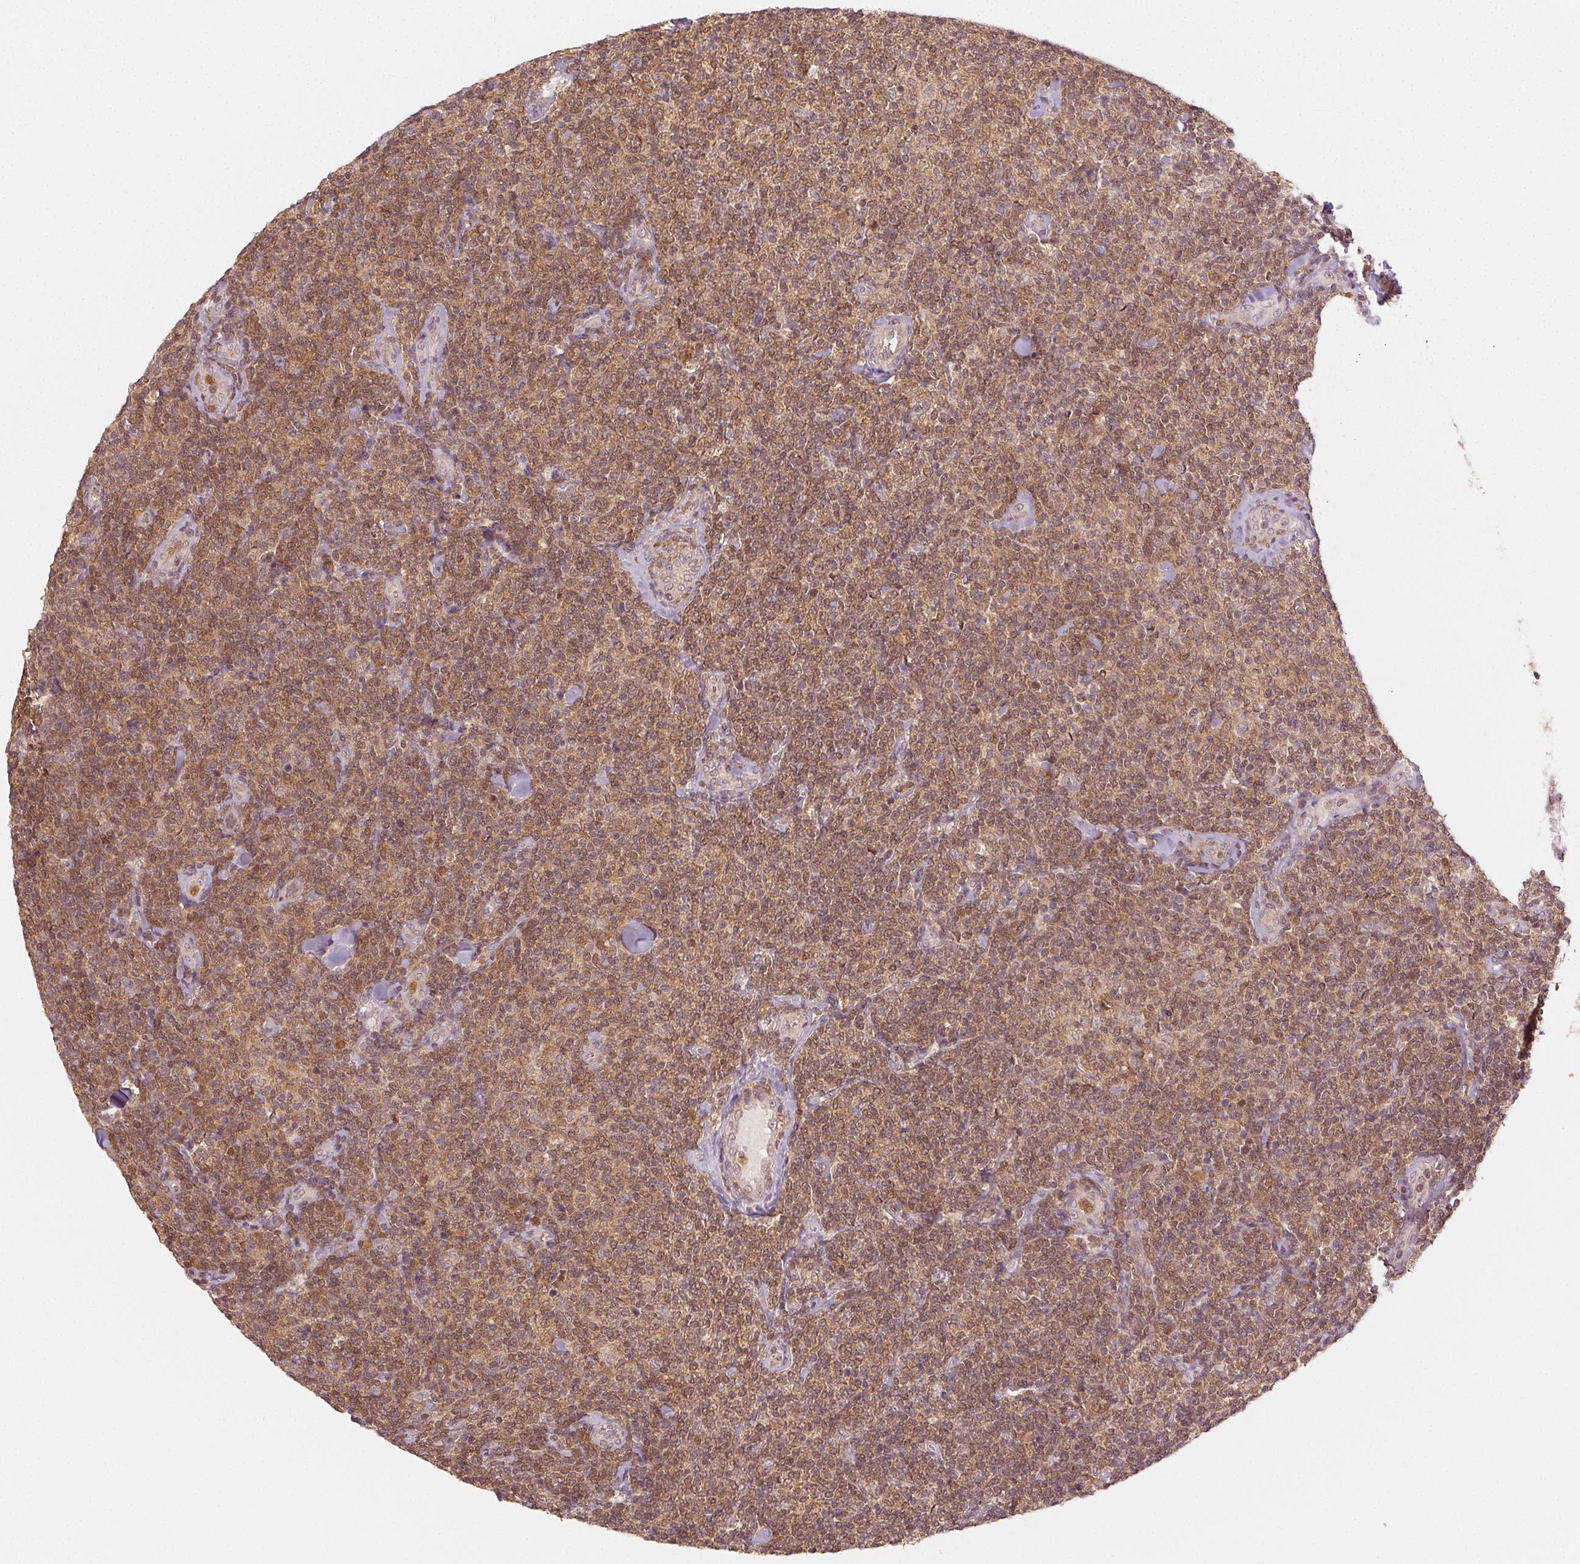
{"staining": {"intensity": "moderate", "quantity": ">75%", "location": "cytoplasmic/membranous,nuclear"}, "tissue": "lymphoma", "cell_type": "Tumor cells", "image_type": "cancer", "snomed": [{"axis": "morphology", "description": "Malignant lymphoma, non-Hodgkin's type, Low grade"}, {"axis": "topography", "description": "Lymph node"}], "caption": "Brown immunohistochemical staining in human low-grade malignant lymphoma, non-Hodgkin's type reveals moderate cytoplasmic/membranous and nuclear positivity in approximately >75% of tumor cells.", "gene": "MAPK14", "patient": {"sex": "female", "age": 56}}